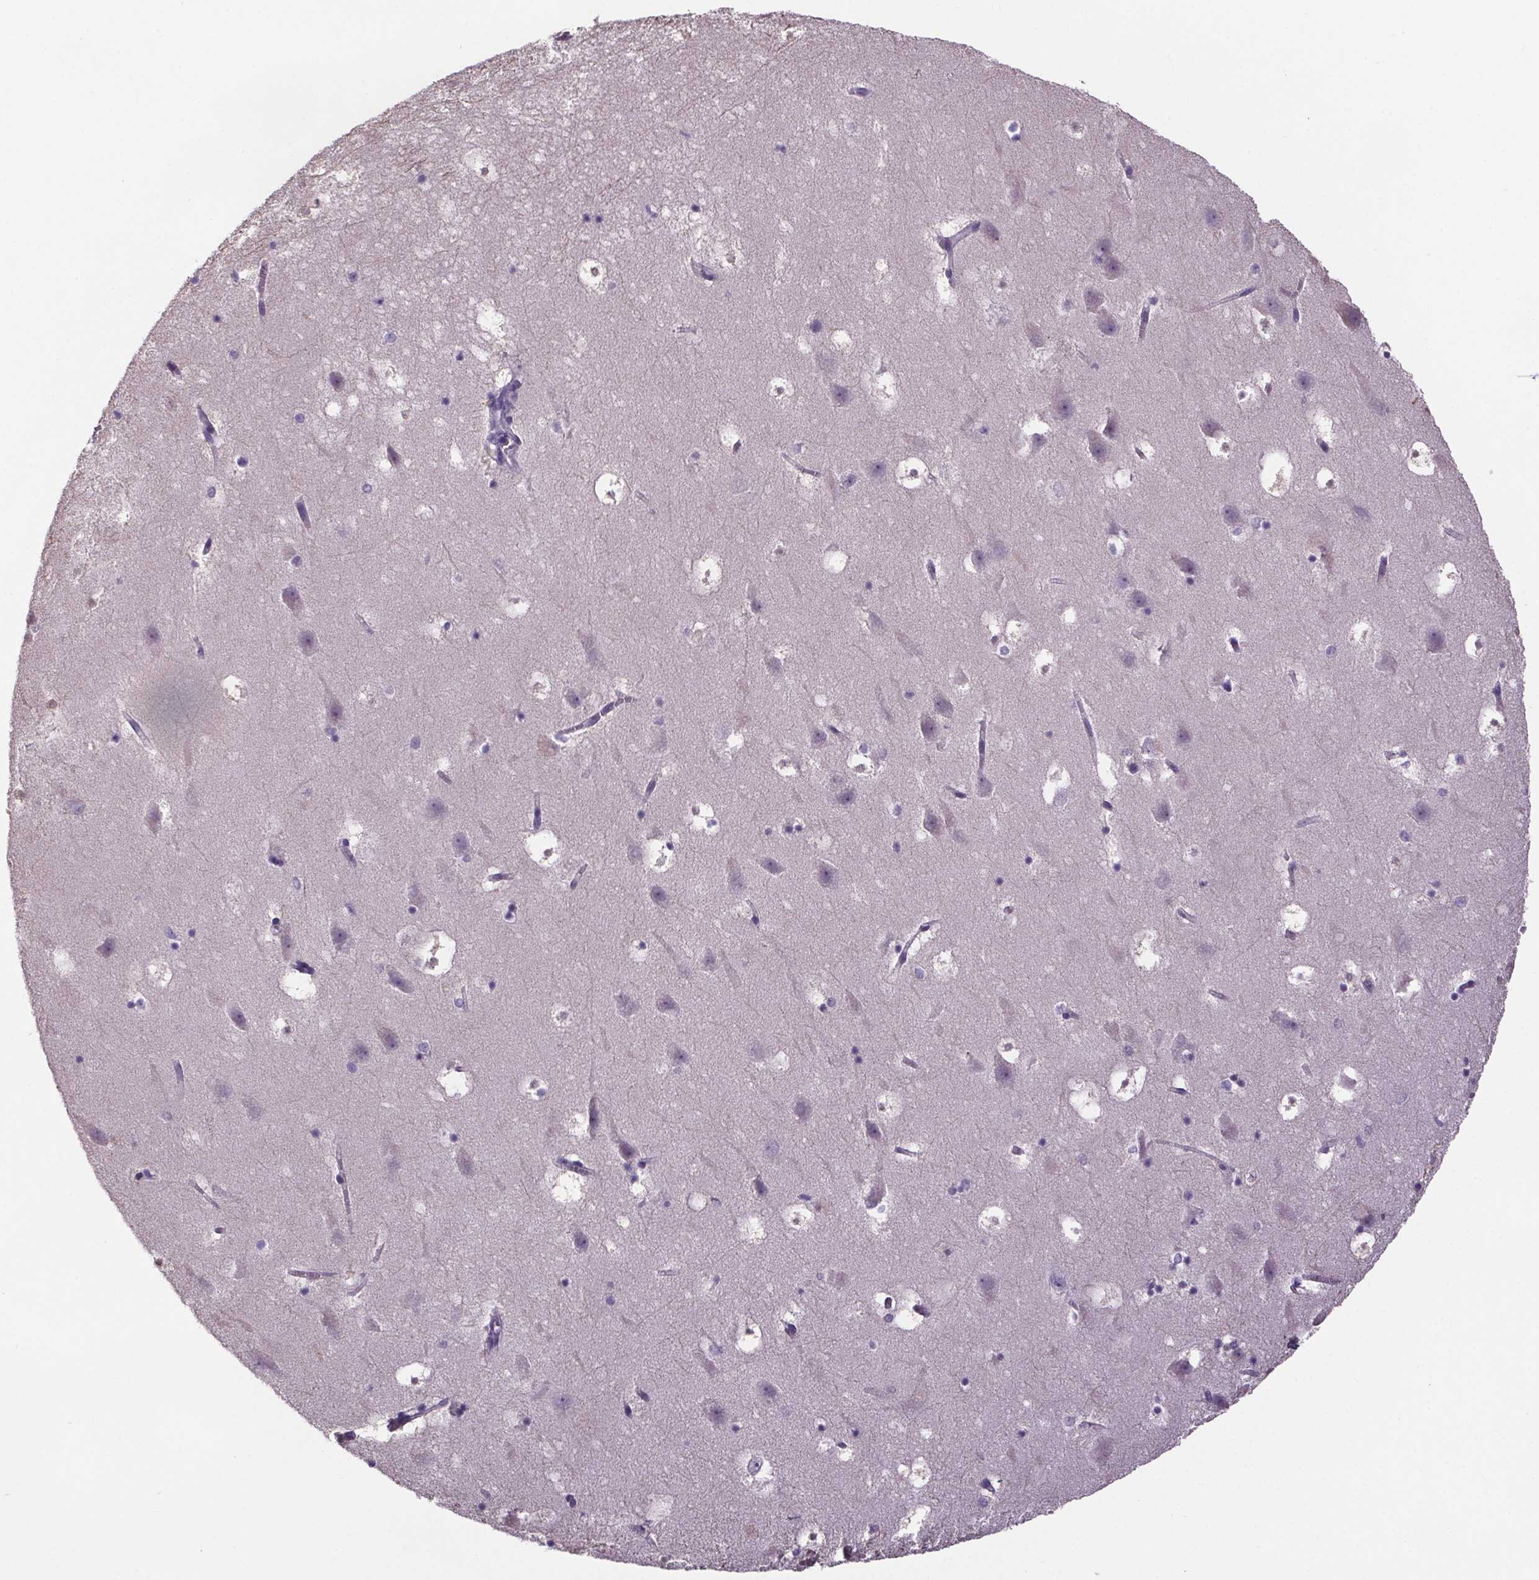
{"staining": {"intensity": "negative", "quantity": "none", "location": "none"}, "tissue": "hippocampus", "cell_type": "Glial cells", "image_type": "normal", "snomed": [{"axis": "morphology", "description": "Normal tissue, NOS"}, {"axis": "topography", "description": "Hippocampus"}], "caption": "An IHC histopathology image of normal hippocampus is shown. There is no staining in glial cells of hippocampus.", "gene": "CUBN", "patient": {"sex": "male", "age": 58}}